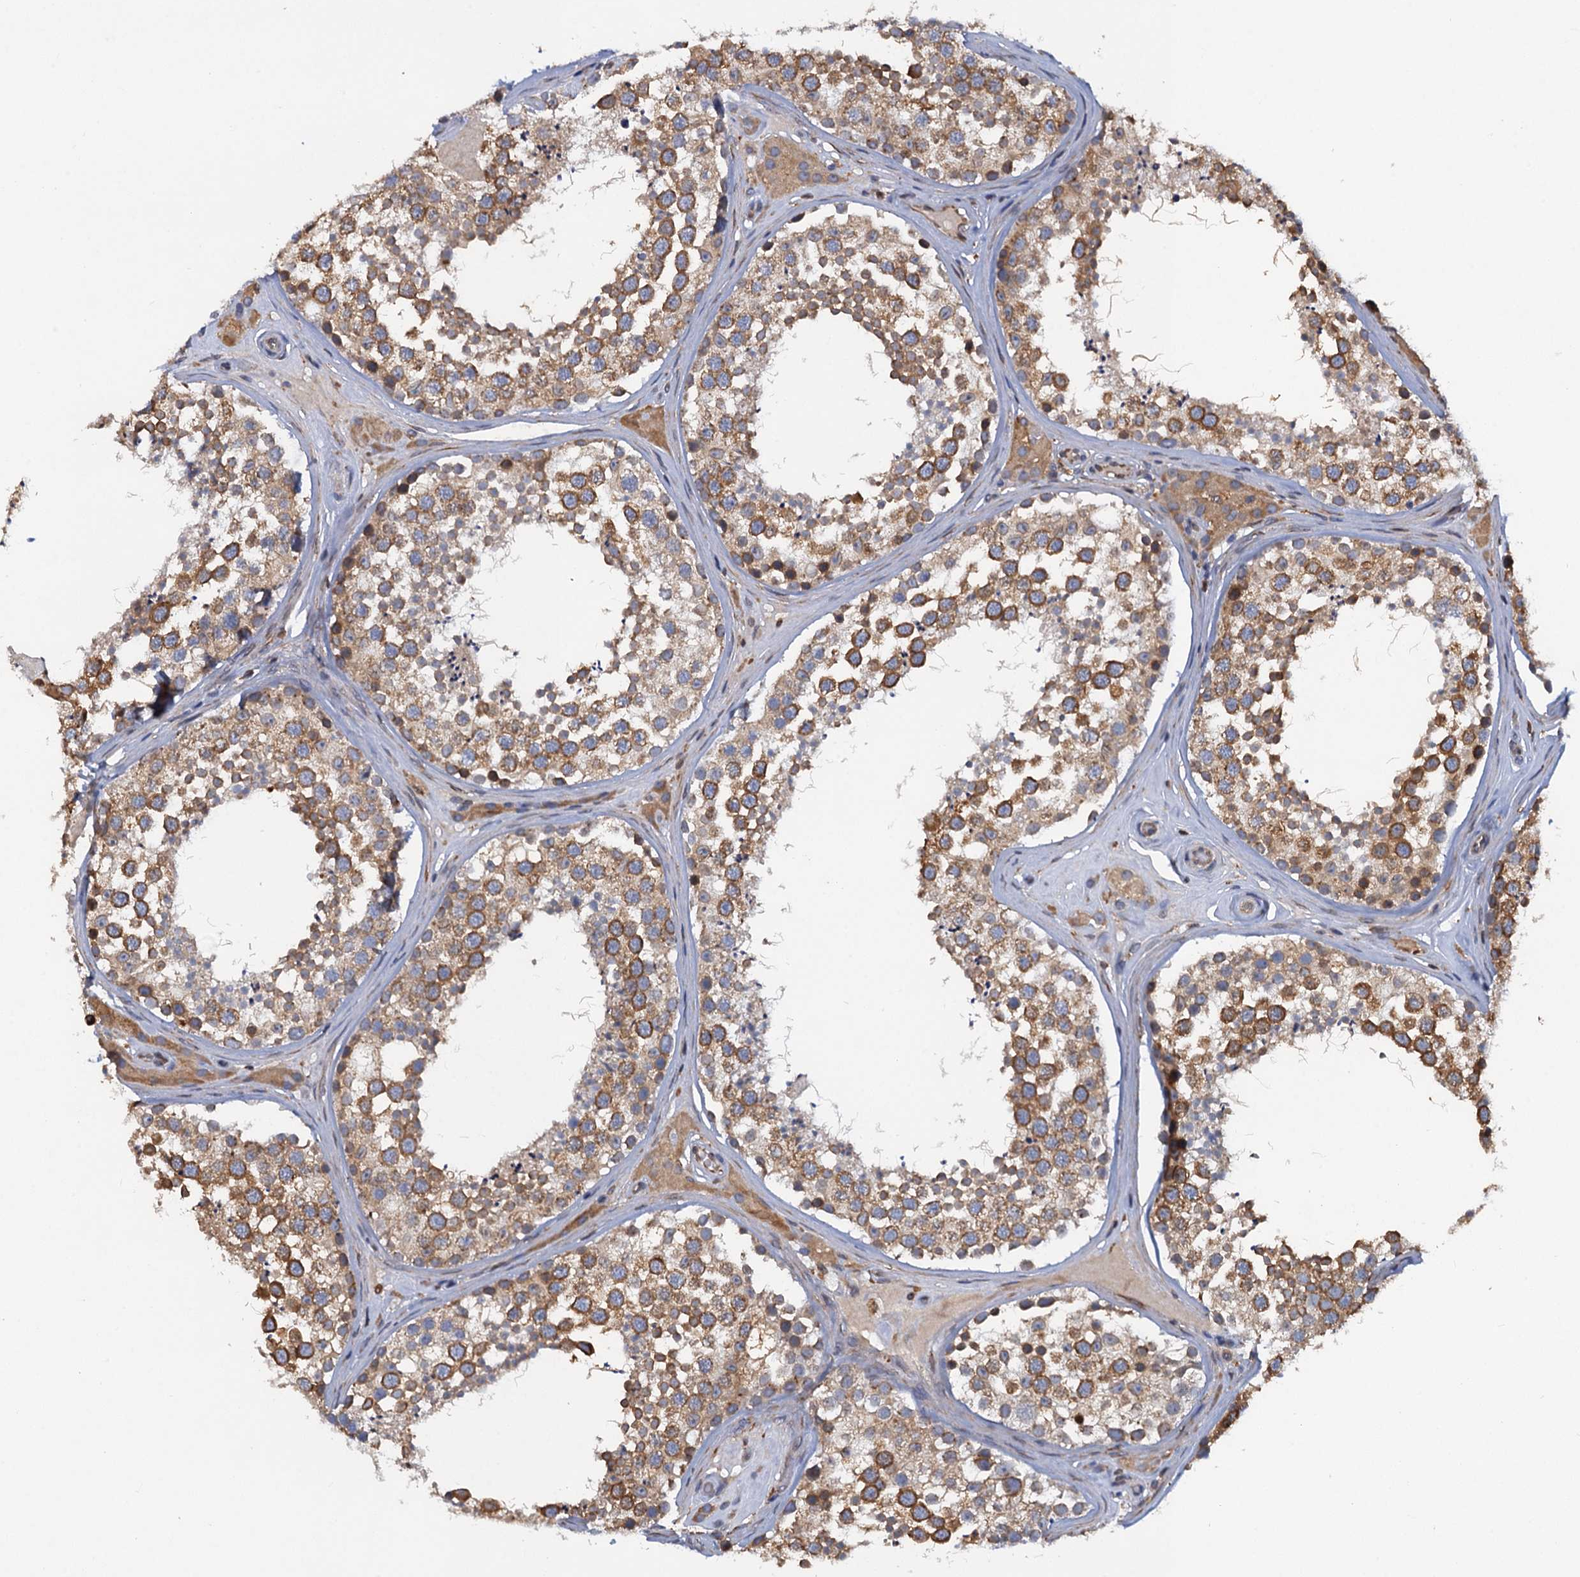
{"staining": {"intensity": "moderate", "quantity": ">75%", "location": "cytoplasmic/membranous"}, "tissue": "testis", "cell_type": "Cells in seminiferous ducts", "image_type": "normal", "snomed": [{"axis": "morphology", "description": "Normal tissue, NOS"}, {"axis": "topography", "description": "Testis"}], "caption": "Protein expression analysis of unremarkable human testis reveals moderate cytoplasmic/membranous positivity in about >75% of cells in seminiferous ducts.", "gene": "ARMC5", "patient": {"sex": "male", "age": 46}}